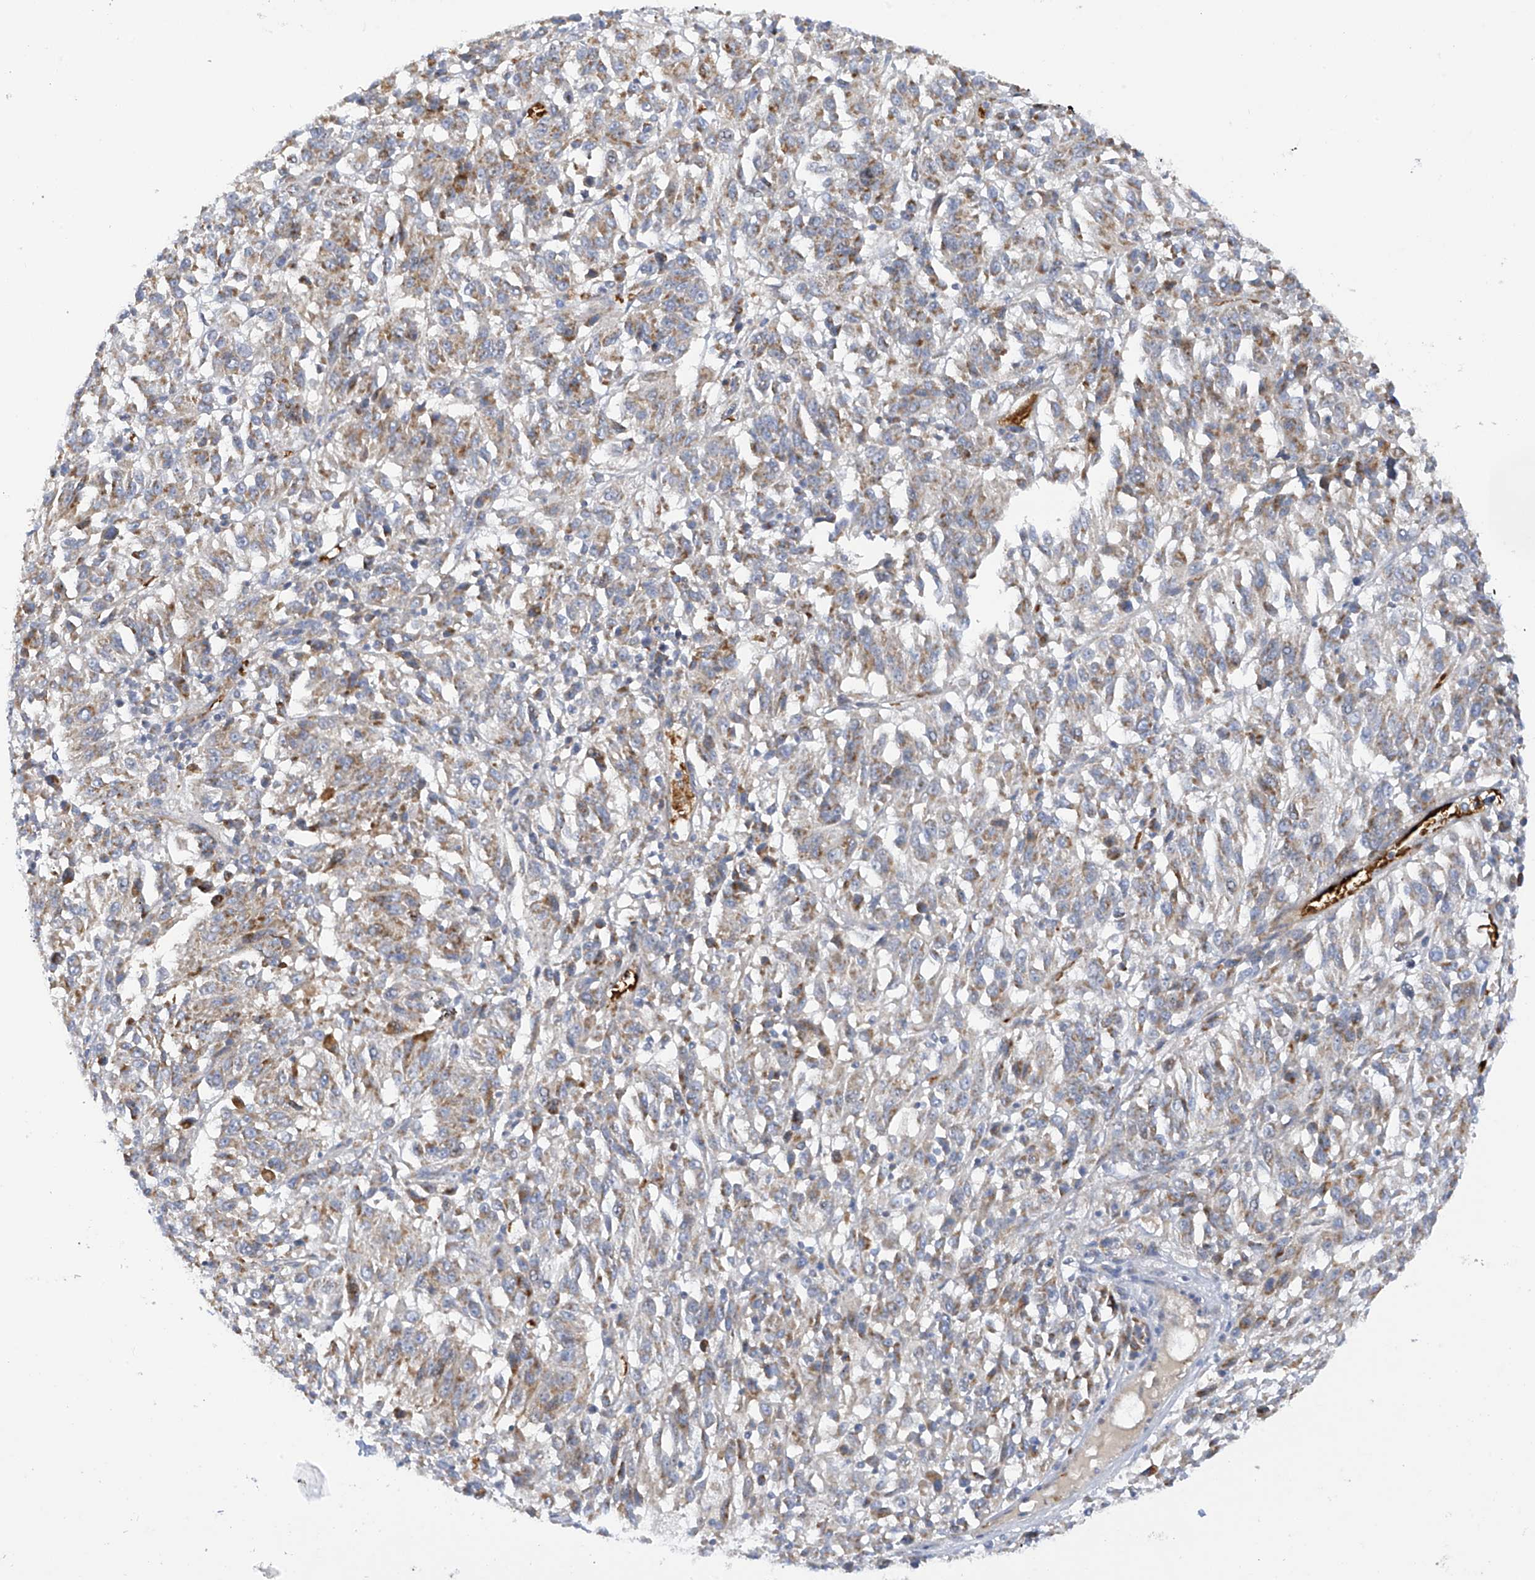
{"staining": {"intensity": "weak", "quantity": "<25%", "location": "cytoplasmic/membranous"}, "tissue": "melanoma", "cell_type": "Tumor cells", "image_type": "cancer", "snomed": [{"axis": "morphology", "description": "Malignant melanoma, NOS"}, {"axis": "topography", "description": "Skin"}], "caption": "DAB immunohistochemical staining of human malignant melanoma demonstrates no significant staining in tumor cells. (Stains: DAB (3,3'-diaminobenzidine) immunohistochemistry (IHC) with hematoxylin counter stain, Microscopy: brightfield microscopy at high magnification).", "gene": "METTL18", "patient": {"sex": "female", "age": 82}}